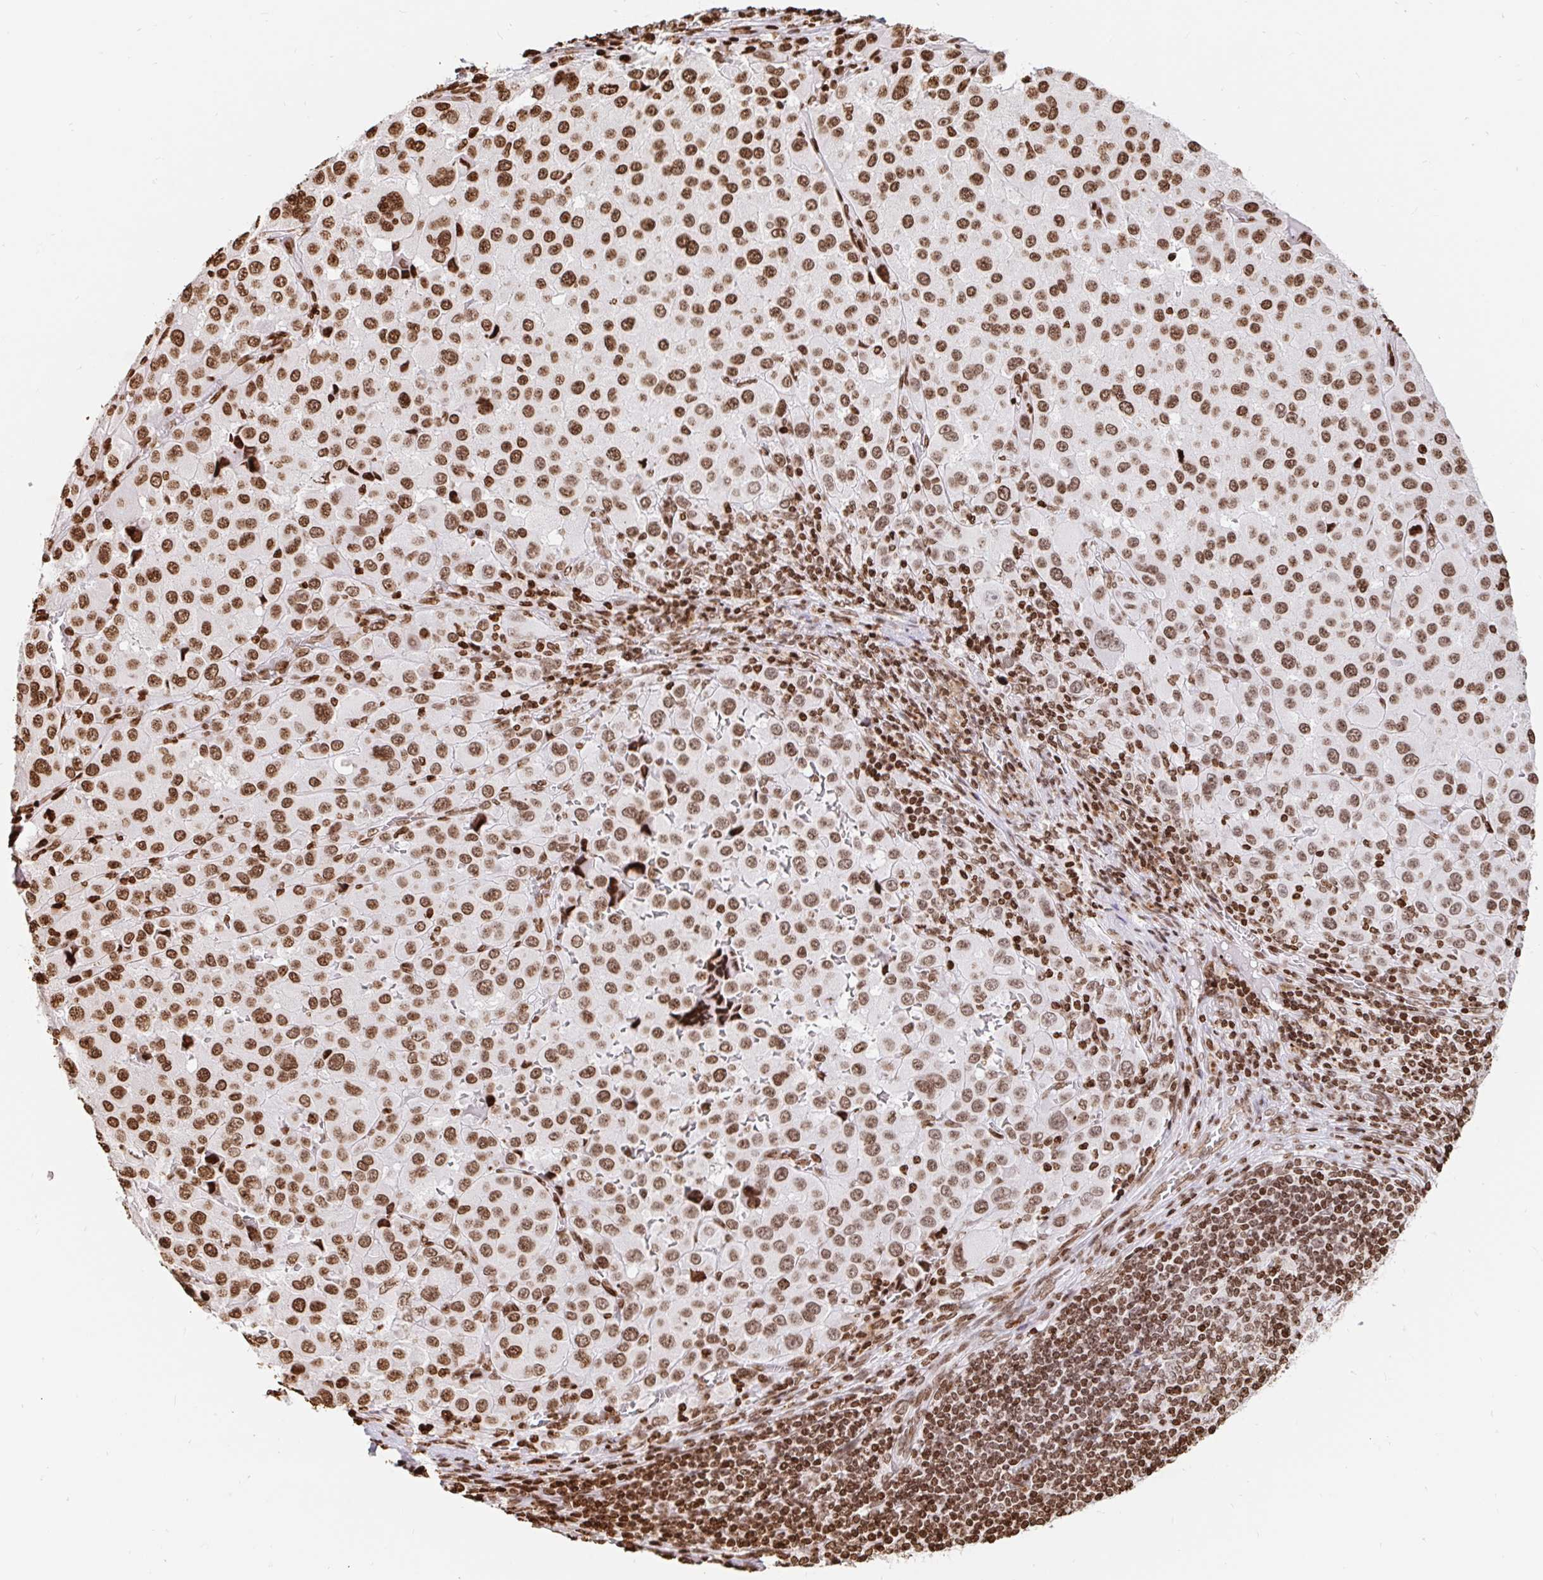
{"staining": {"intensity": "moderate", "quantity": ">75%", "location": "nuclear"}, "tissue": "melanoma", "cell_type": "Tumor cells", "image_type": "cancer", "snomed": [{"axis": "morphology", "description": "Malignant melanoma, Metastatic site"}, {"axis": "topography", "description": "Lymph node"}], "caption": "IHC of malignant melanoma (metastatic site) displays medium levels of moderate nuclear expression in about >75% of tumor cells.", "gene": "H2BC5", "patient": {"sex": "female", "age": 65}}